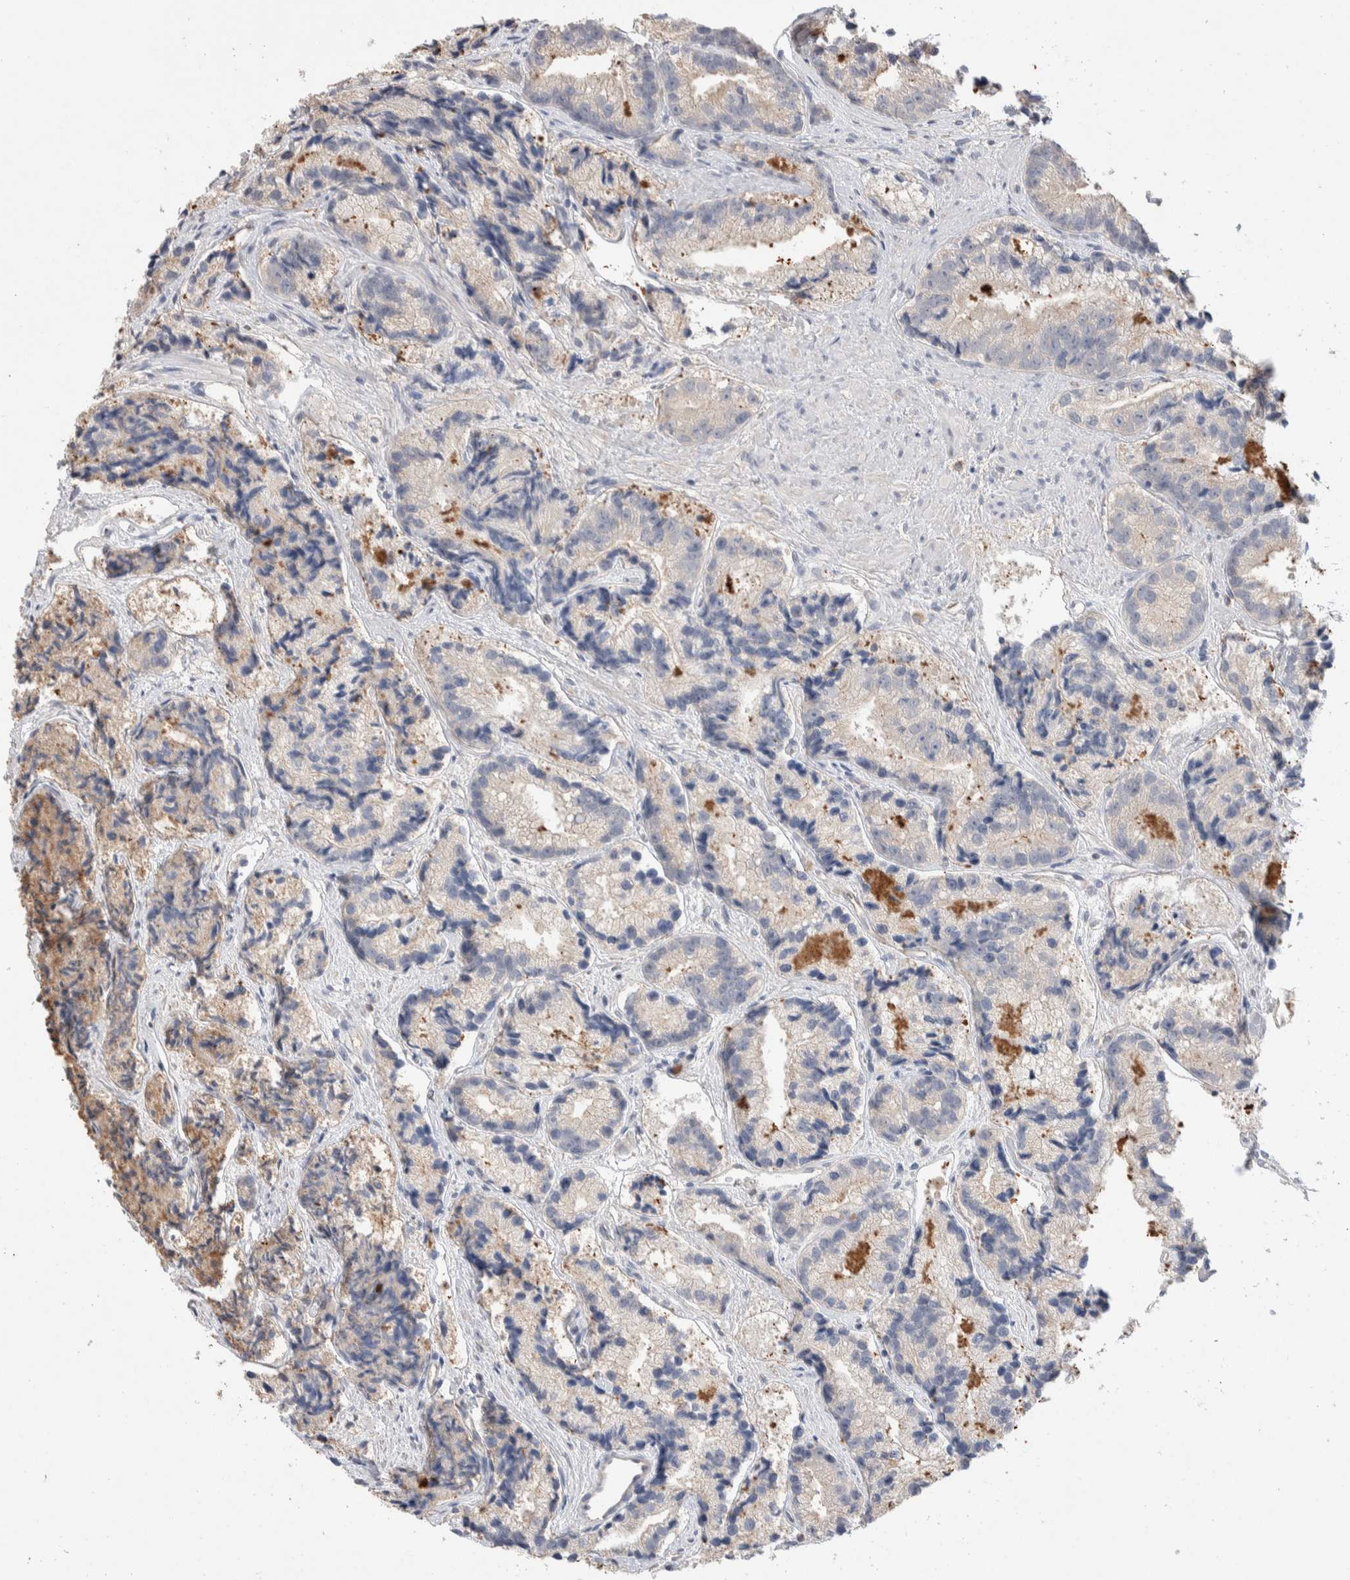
{"staining": {"intensity": "moderate", "quantity": "<25%", "location": "cytoplasmic/membranous"}, "tissue": "prostate cancer", "cell_type": "Tumor cells", "image_type": "cancer", "snomed": [{"axis": "morphology", "description": "Adenocarcinoma, Low grade"}, {"axis": "topography", "description": "Prostate"}], "caption": "Low-grade adenocarcinoma (prostate) stained with IHC demonstrates moderate cytoplasmic/membranous expression in approximately <25% of tumor cells. (DAB (3,3'-diaminobenzidine) = brown stain, brightfield microscopy at high magnification).", "gene": "FFAR2", "patient": {"sex": "male", "age": 89}}